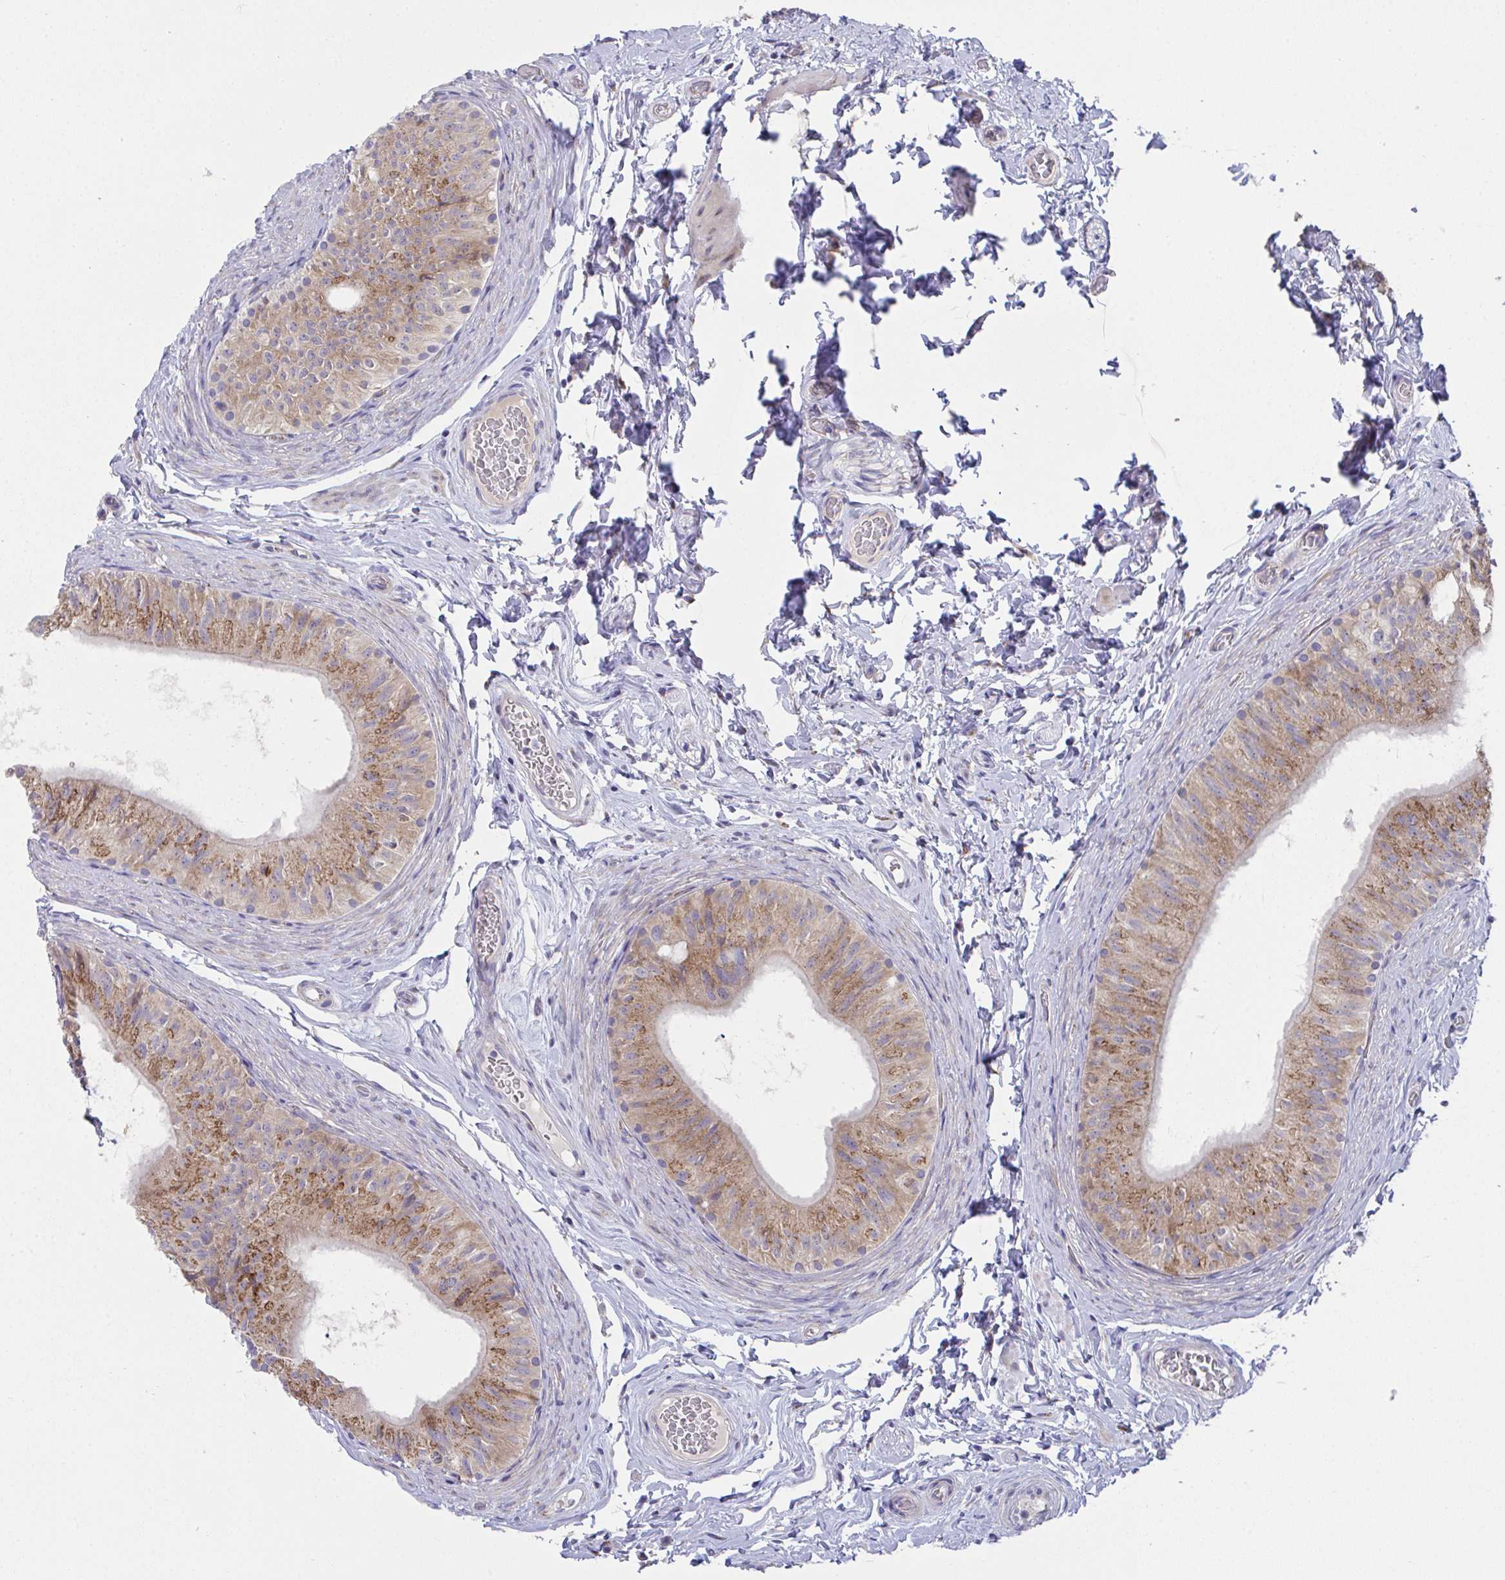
{"staining": {"intensity": "moderate", "quantity": ">75%", "location": "cytoplasmic/membranous"}, "tissue": "epididymis", "cell_type": "Glandular cells", "image_type": "normal", "snomed": [{"axis": "morphology", "description": "Normal tissue, NOS"}, {"axis": "topography", "description": "Epididymis, spermatic cord, NOS"}, {"axis": "topography", "description": "Epididymis"}], "caption": "Protein staining shows moderate cytoplasmic/membranous expression in approximately >75% of glandular cells in benign epididymis.", "gene": "MIA3", "patient": {"sex": "male", "age": 31}}